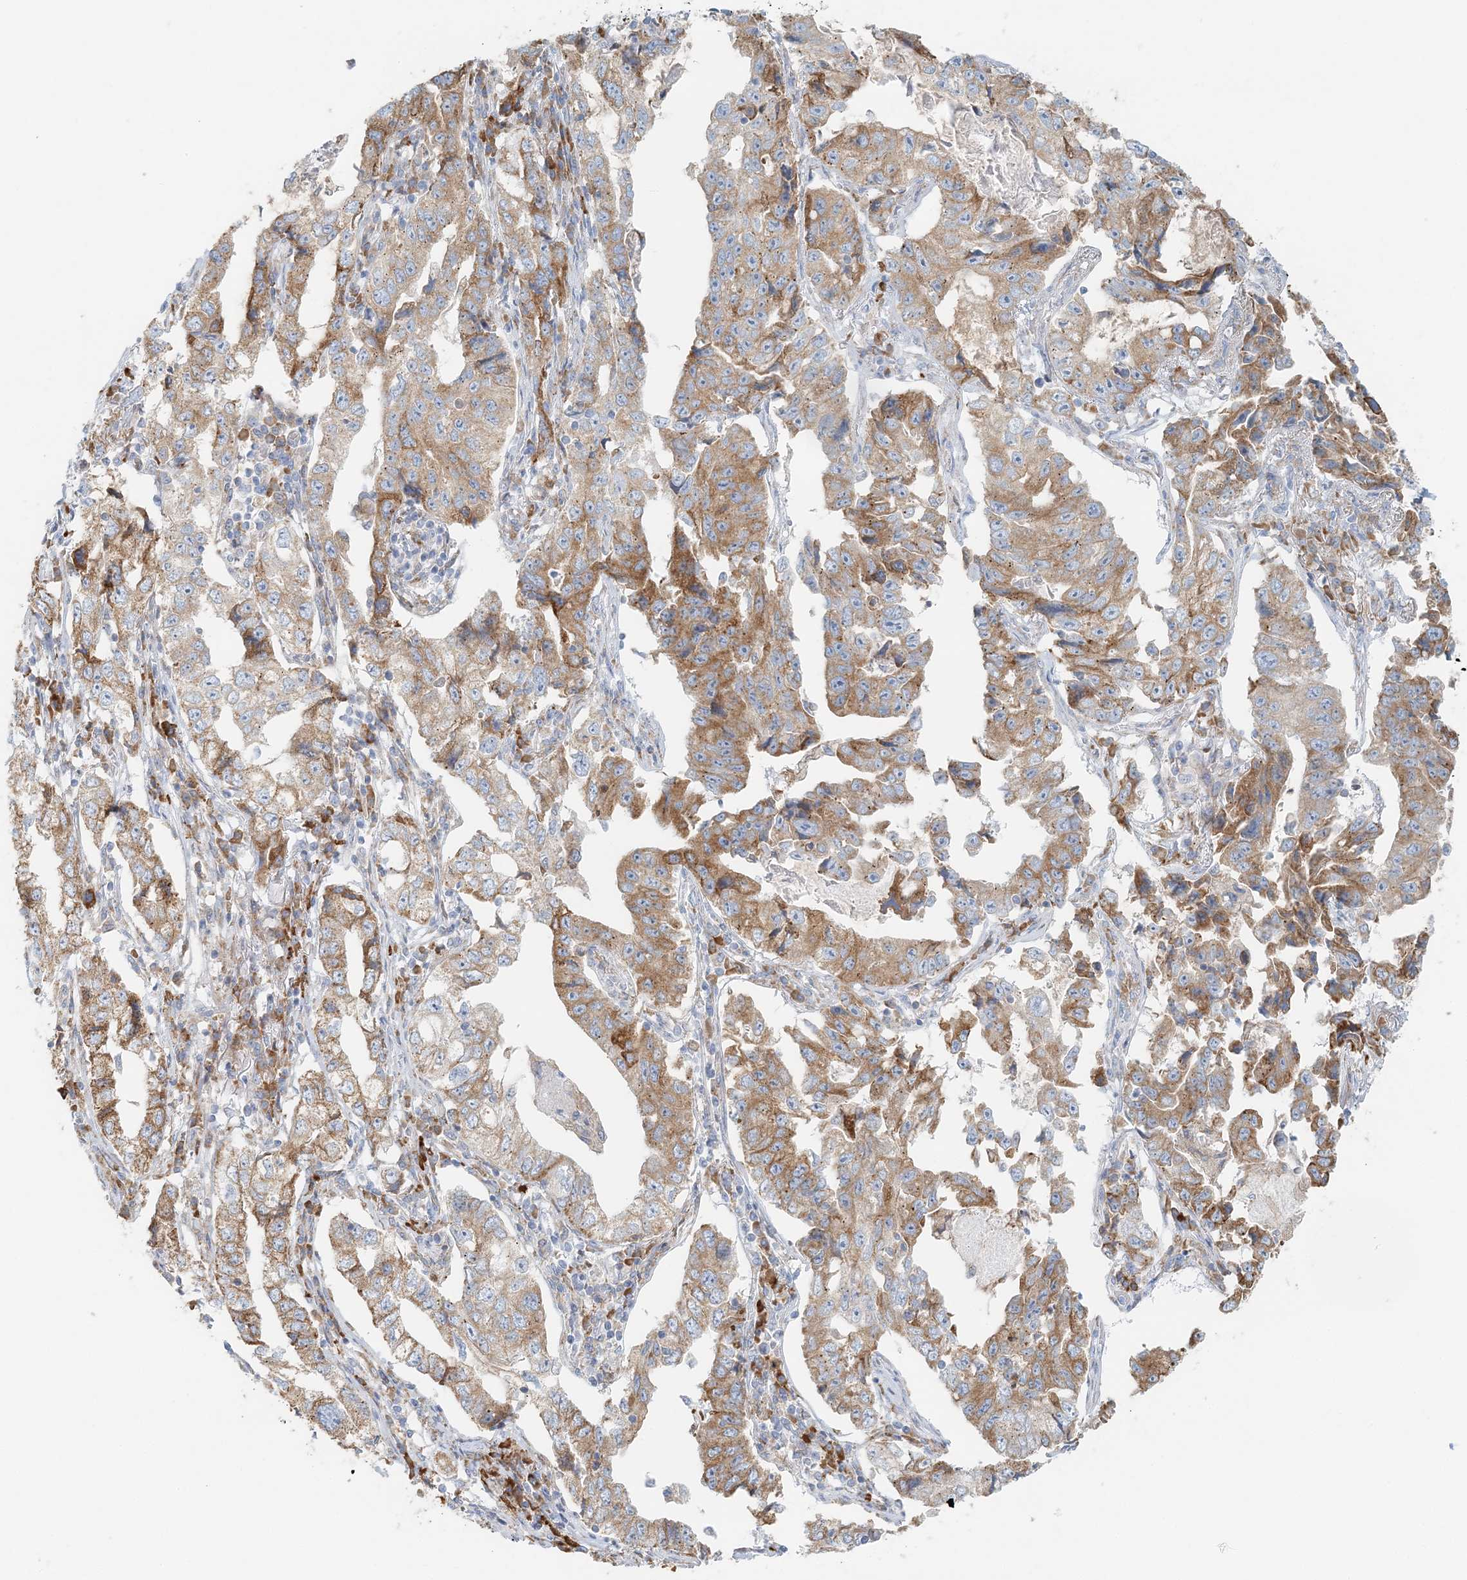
{"staining": {"intensity": "moderate", "quantity": ">75%", "location": "cytoplasmic/membranous"}, "tissue": "lung cancer", "cell_type": "Tumor cells", "image_type": "cancer", "snomed": [{"axis": "morphology", "description": "Adenocarcinoma, NOS"}, {"axis": "topography", "description": "Lung"}], "caption": "The histopathology image demonstrates immunohistochemical staining of lung adenocarcinoma. There is moderate cytoplasmic/membranous positivity is appreciated in approximately >75% of tumor cells.", "gene": "STK11IP", "patient": {"sex": "female", "age": 51}}